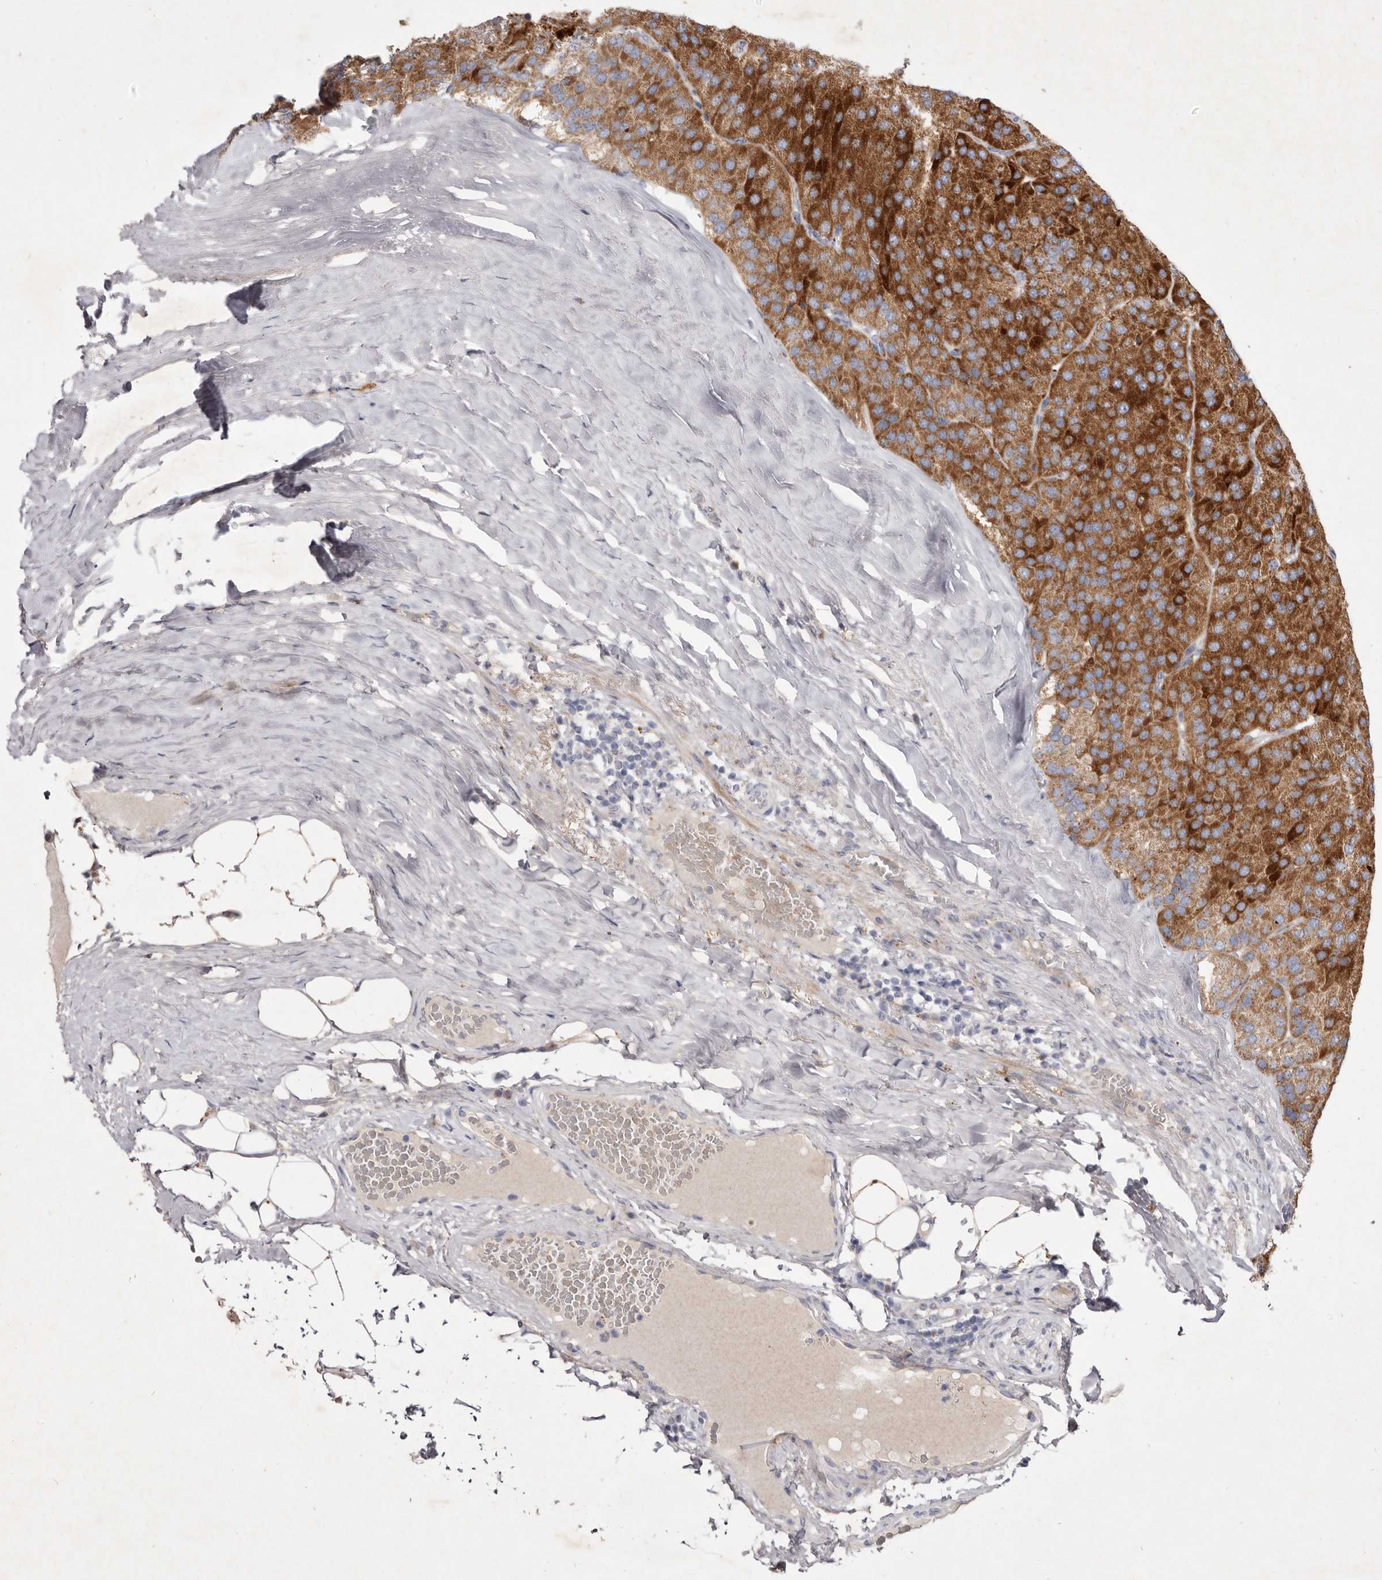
{"staining": {"intensity": "strong", "quantity": ">75%", "location": "cytoplasmic/membranous"}, "tissue": "parathyroid gland", "cell_type": "Glandular cells", "image_type": "normal", "snomed": [{"axis": "morphology", "description": "Normal tissue, NOS"}, {"axis": "morphology", "description": "Adenoma, NOS"}, {"axis": "topography", "description": "Parathyroid gland"}], "caption": "About >75% of glandular cells in normal parathyroid gland reveal strong cytoplasmic/membranous protein positivity as visualized by brown immunohistochemical staining.", "gene": "USP24", "patient": {"sex": "female", "age": 86}}